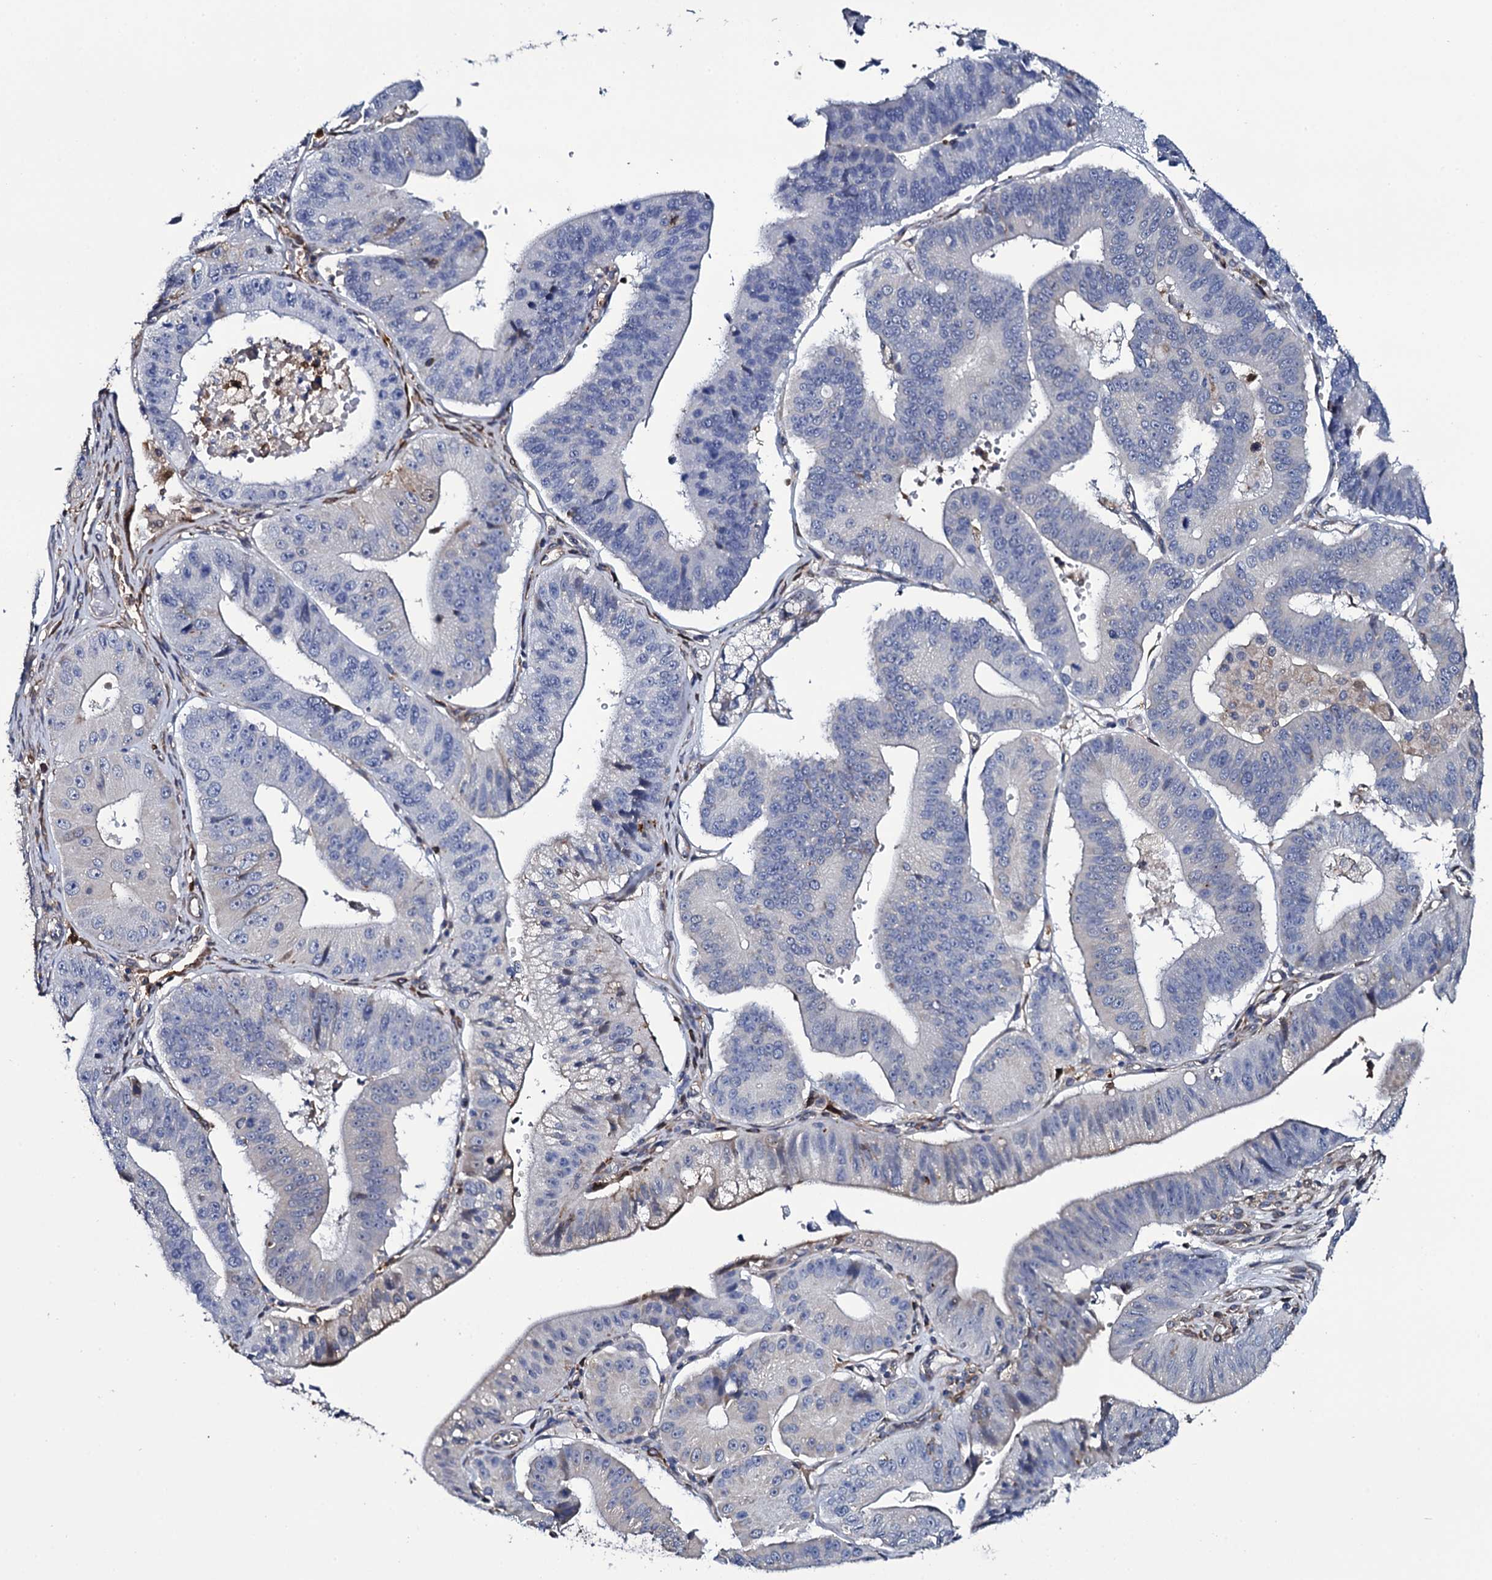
{"staining": {"intensity": "negative", "quantity": "none", "location": "none"}, "tissue": "stomach cancer", "cell_type": "Tumor cells", "image_type": "cancer", "snomed": [{"axis": "morphology", "description": "Adenocarcinoma, NOS"}, {"axis": "topography", "description": "Stomach"}], "caption": "IHC micrograph of neoplastic tissue: human adenocarcinoma (stomach) stained with DAB (3,3'-diaminobenzidine) shows no significant protein staining in tumor cells.", "gene": "TTC23", "patient": {"sex": "male", "age": 59}}